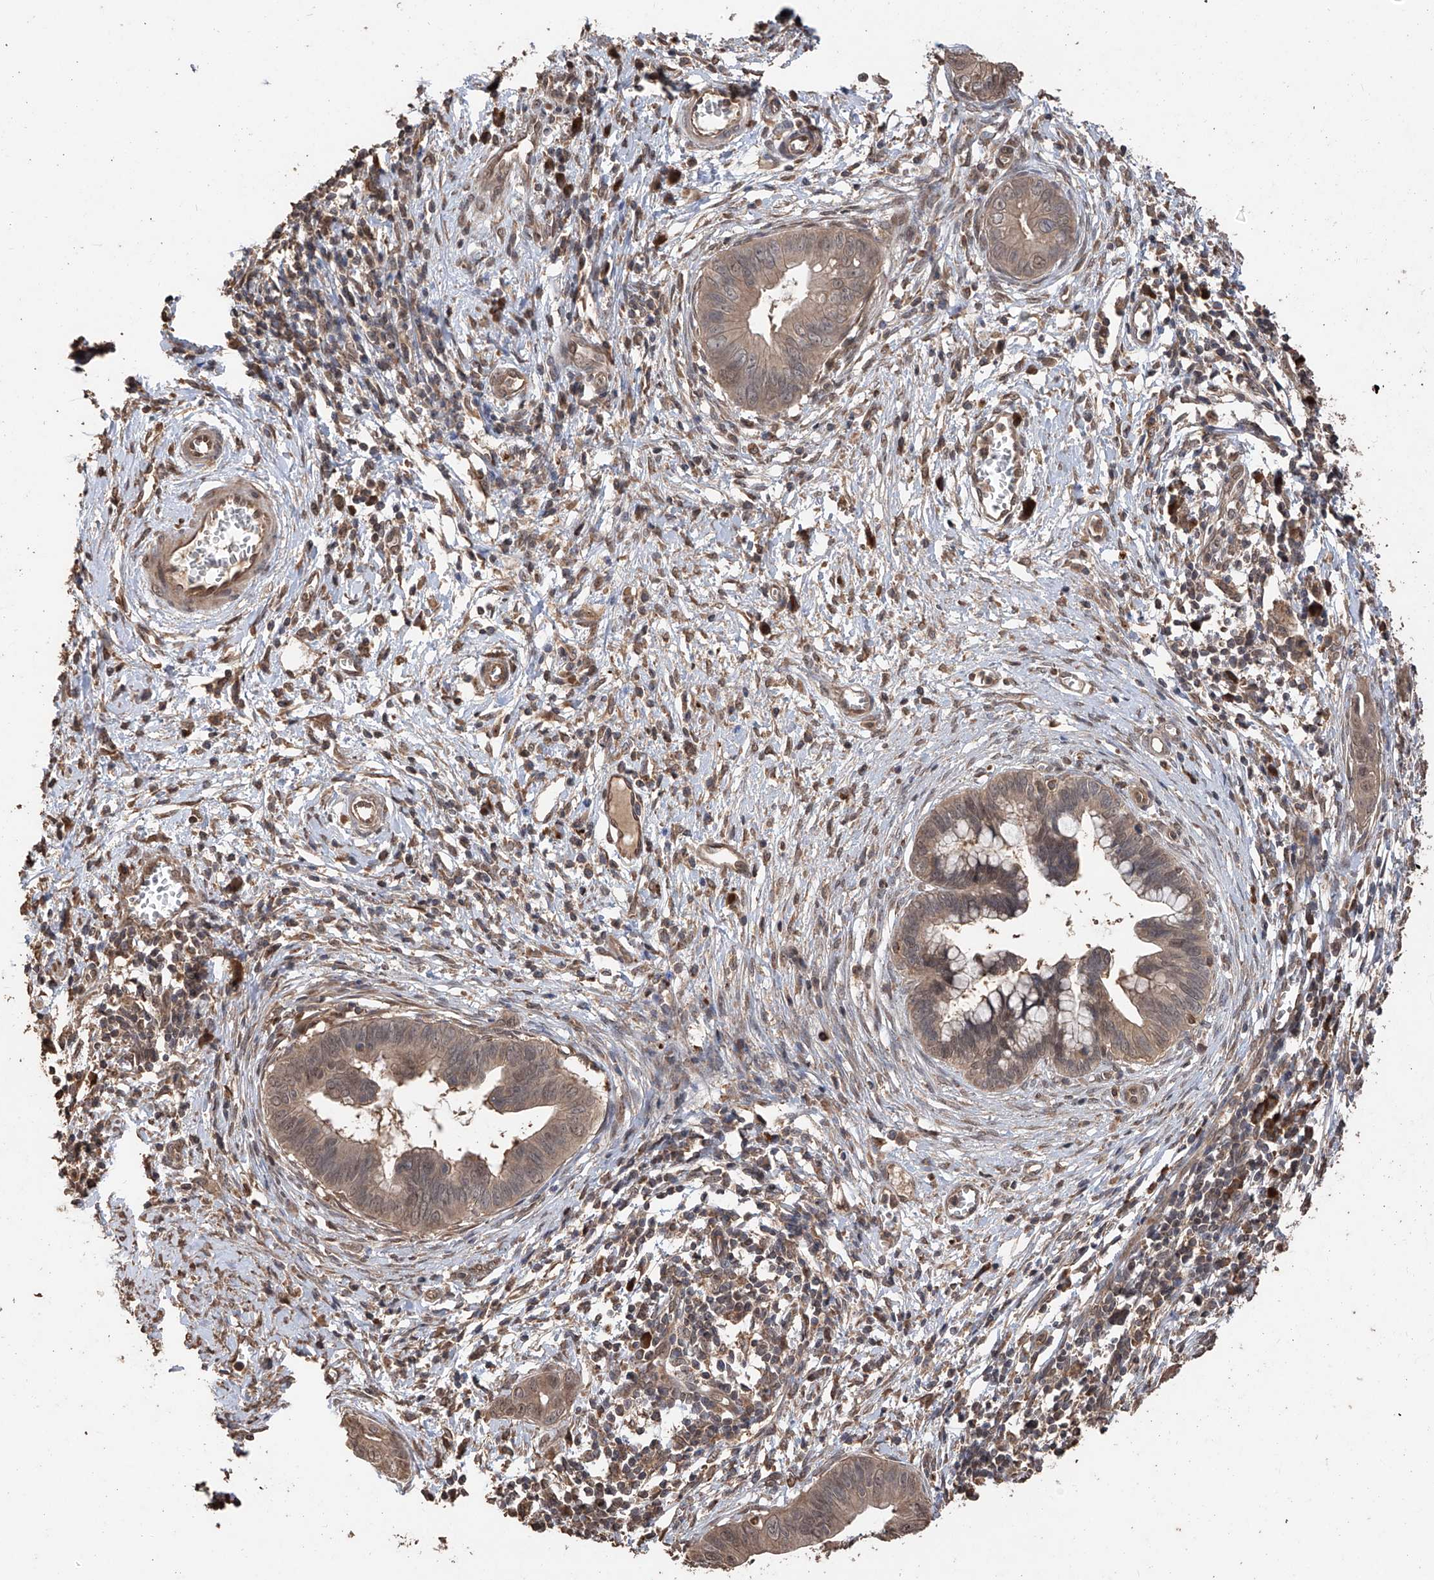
{"staining": {"intensity": "weak", "quantity": ">75%", "location": "cytoplasmic/membranous,nuclear"}, "tissue": "cervical cancer", "cell_type": "Tumor cells", "image_type": "cancer", "snomed": [{"axis": "morphology", "description": "Adenocarcinoma, NOS"}, {"axis": "topography", "description": "Cervix"}], "caption": "A low amount of weak cytoplasmic/membranous and nuclear staining is identified in approximately >75% of tumor cells in cervical cancer (adenocarcinoma) tissue.", "gene": "FAM135A", "patient": {"sex": "female", "age": 44}}